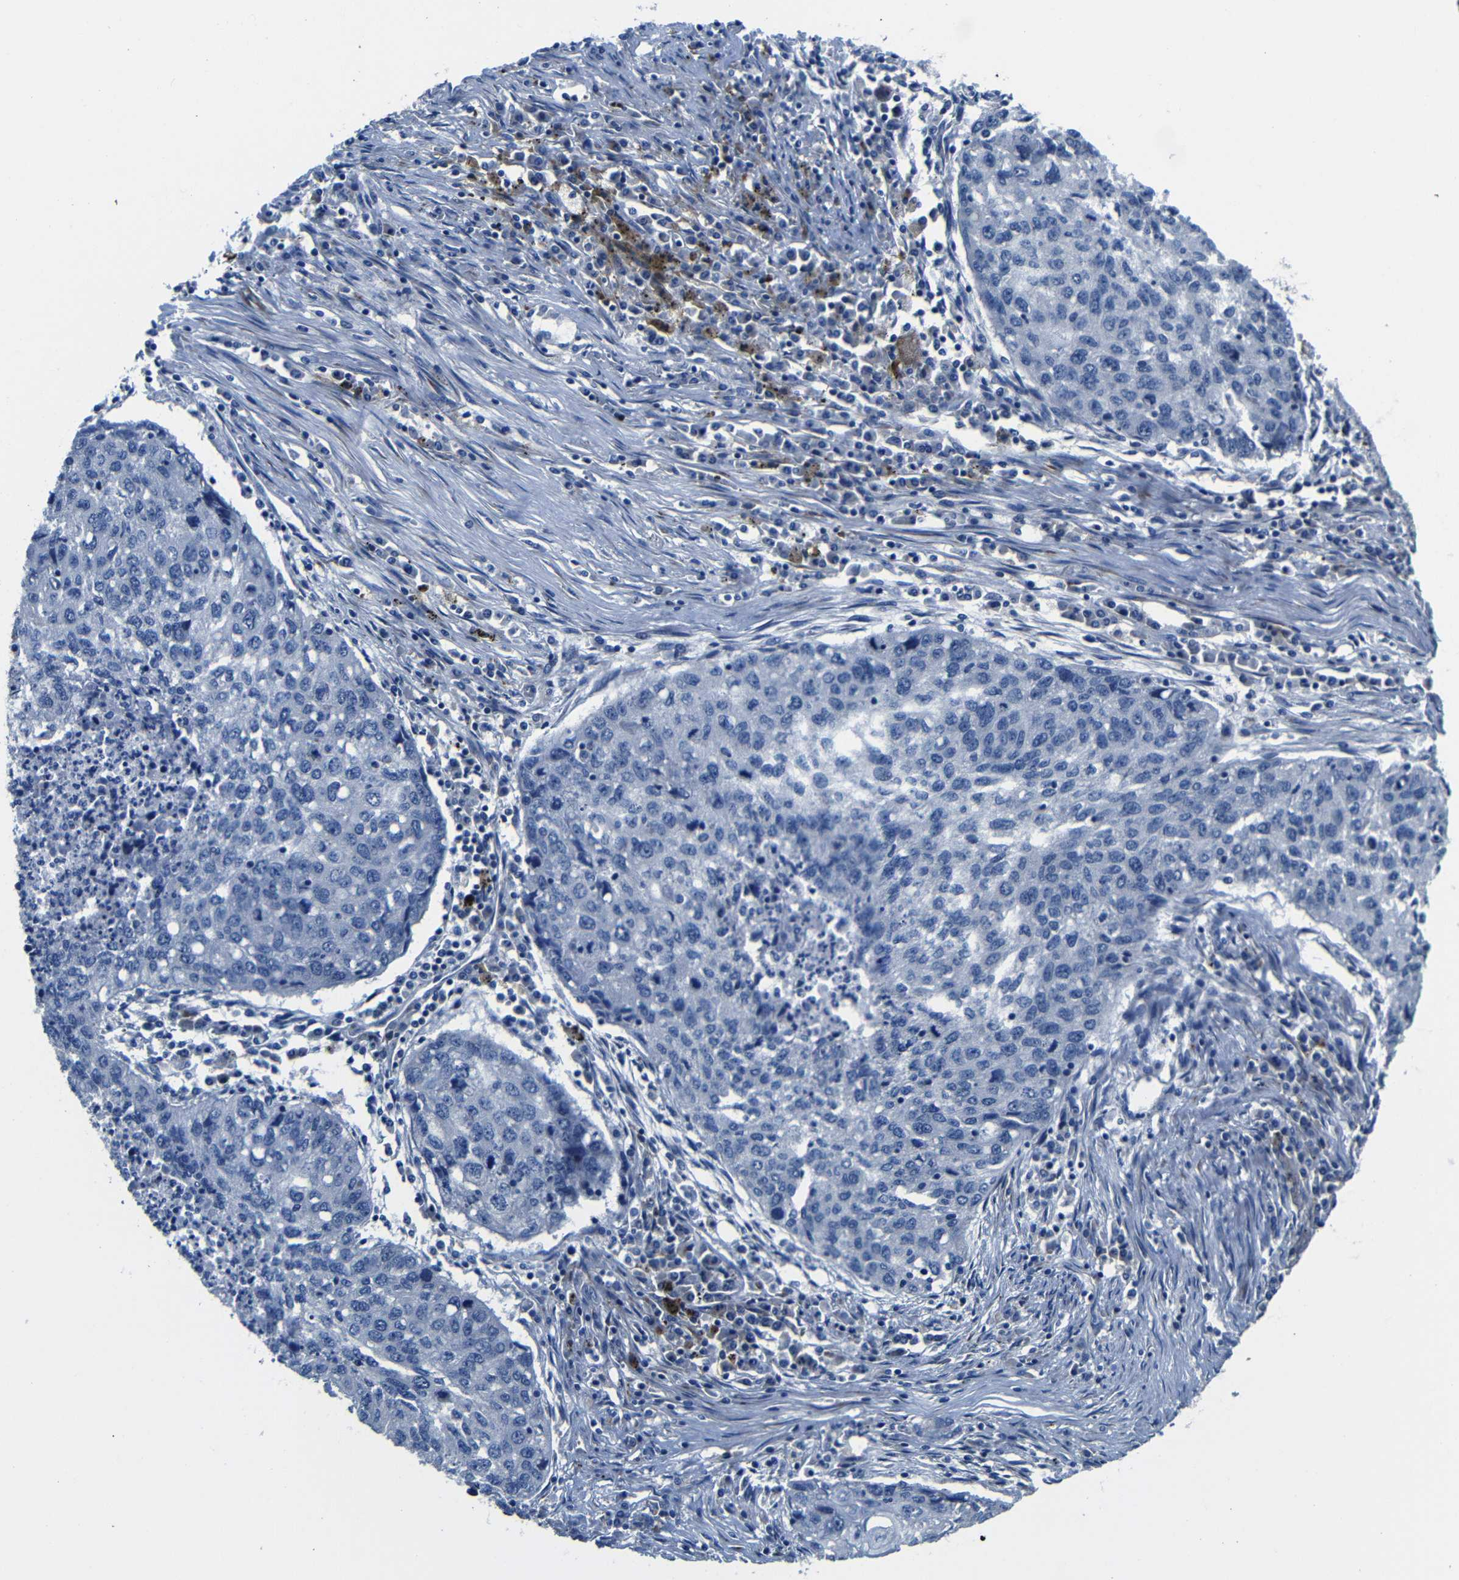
{"staining": {"intensity": "negative", "quantity": "none", "location": "none"}, "tissue": "lung cancer", "cell_type": "Tumor cells", "image_type": "cancer", "snomed": [{"axis": "morphology", "description": "Squamous cell carcinoma, NOS"}, {"axis": "topography", "description": "Lung"}], "caption": "This is an immunohistochemistry (IHC) photomicrograph of human lung cancer. There is no staining in tumor cells.", "gene": "TNFAIP1", "patient": {"sex": "female", "age": 63}}